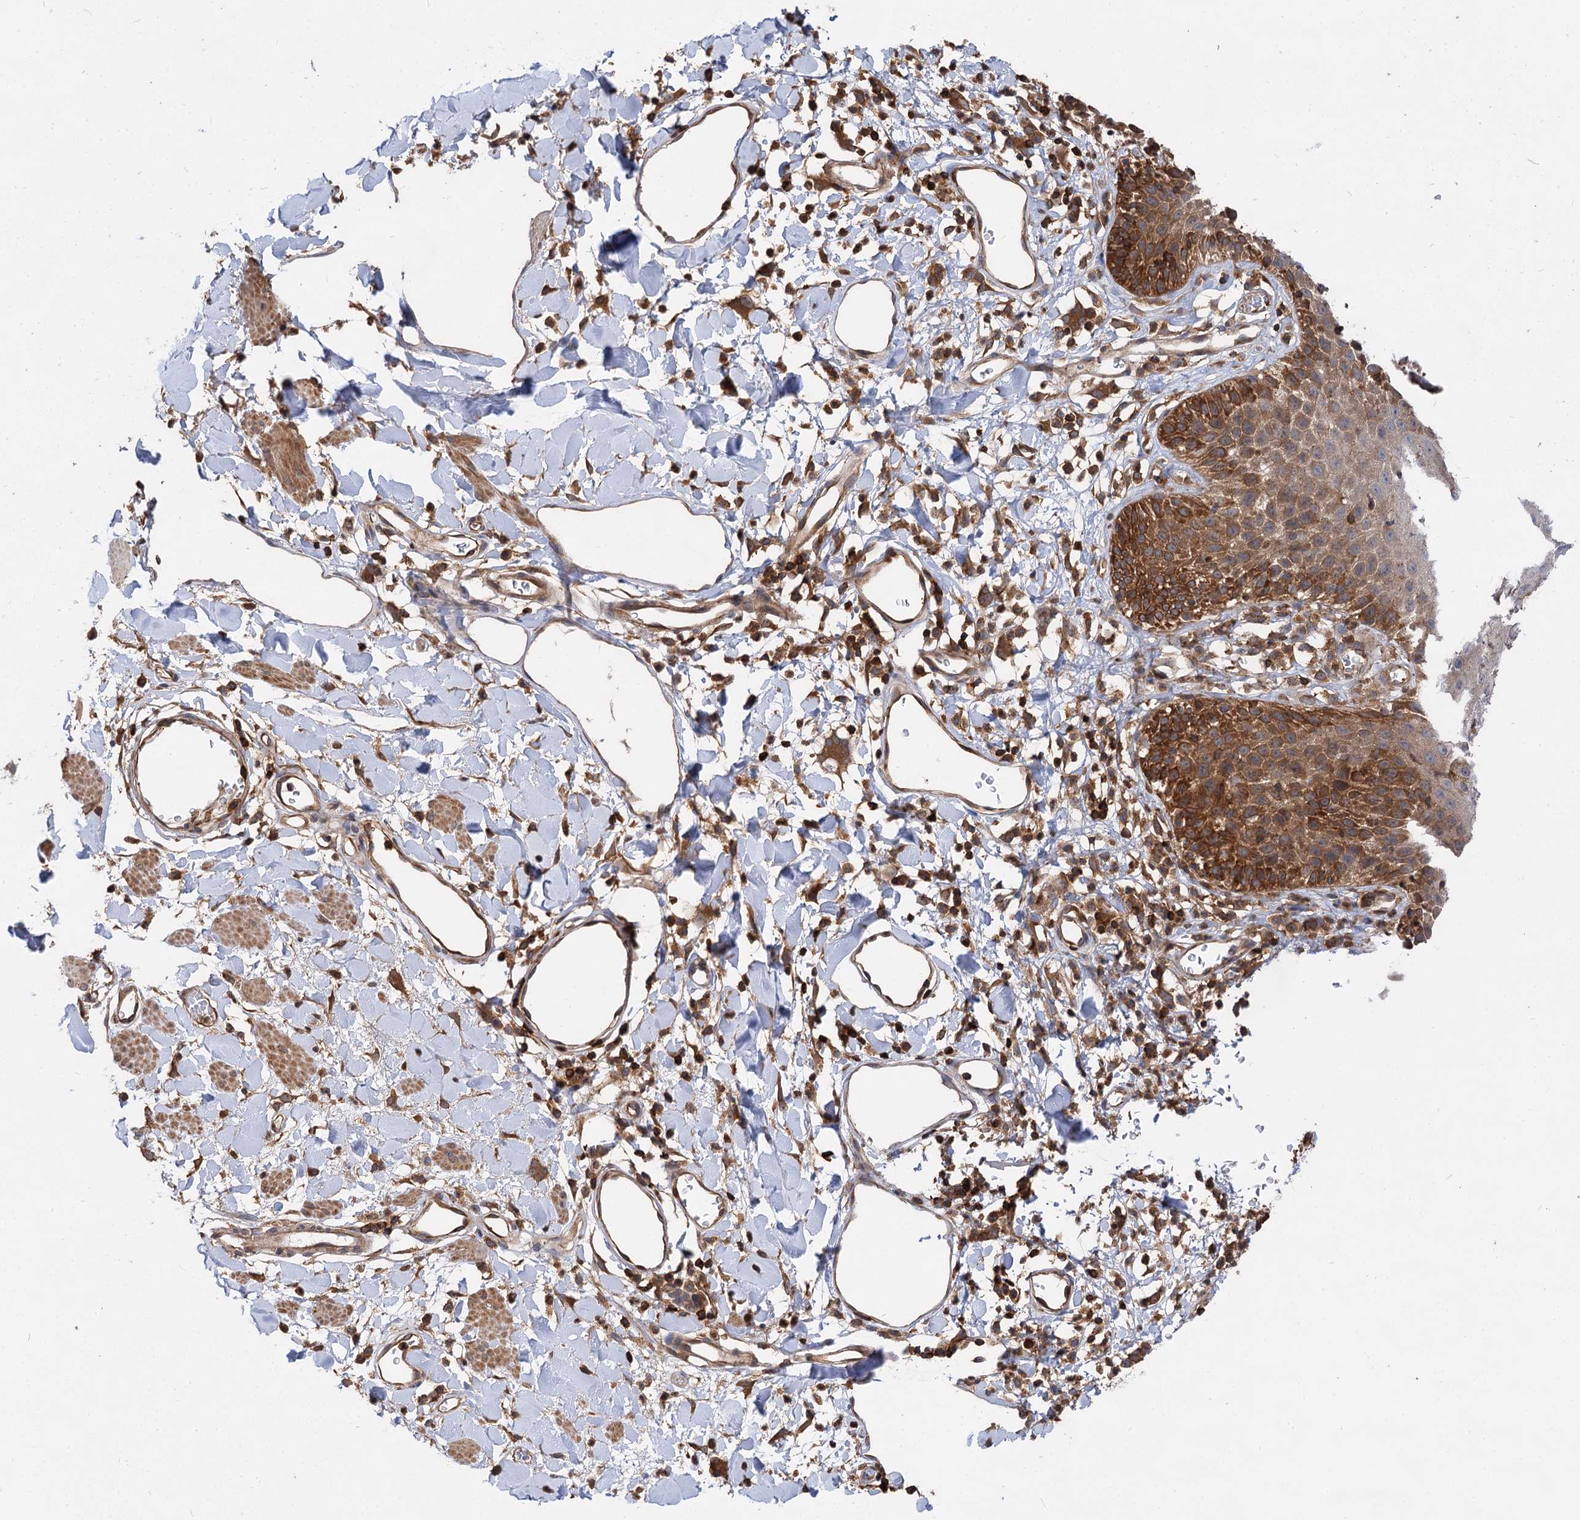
{"staining": {"intensity": "strong", "quantity": ">75%", "location": "cytoplasmic/membranous"}, "tissue": "skin", "cell_type": "Epidermal cells", "image_type": "normal", "snomed": [{"axis": "morphology", "description": "Normal tissue, NOS"}, {"axis": "topography", "description": "Vulva"}], "caption": "Immunohistochemical staining of normal human skin exhibits >75% levels of strong cytoplasmic/membranous protein staining in about >75% of epidermal cells. The staining was performed using DAB, with brown indicating positive protein expression. Nuclei are stained blue with hematoxylin.", "gene": "PACS1", "patient": {"sex": "female", "age": 68}}